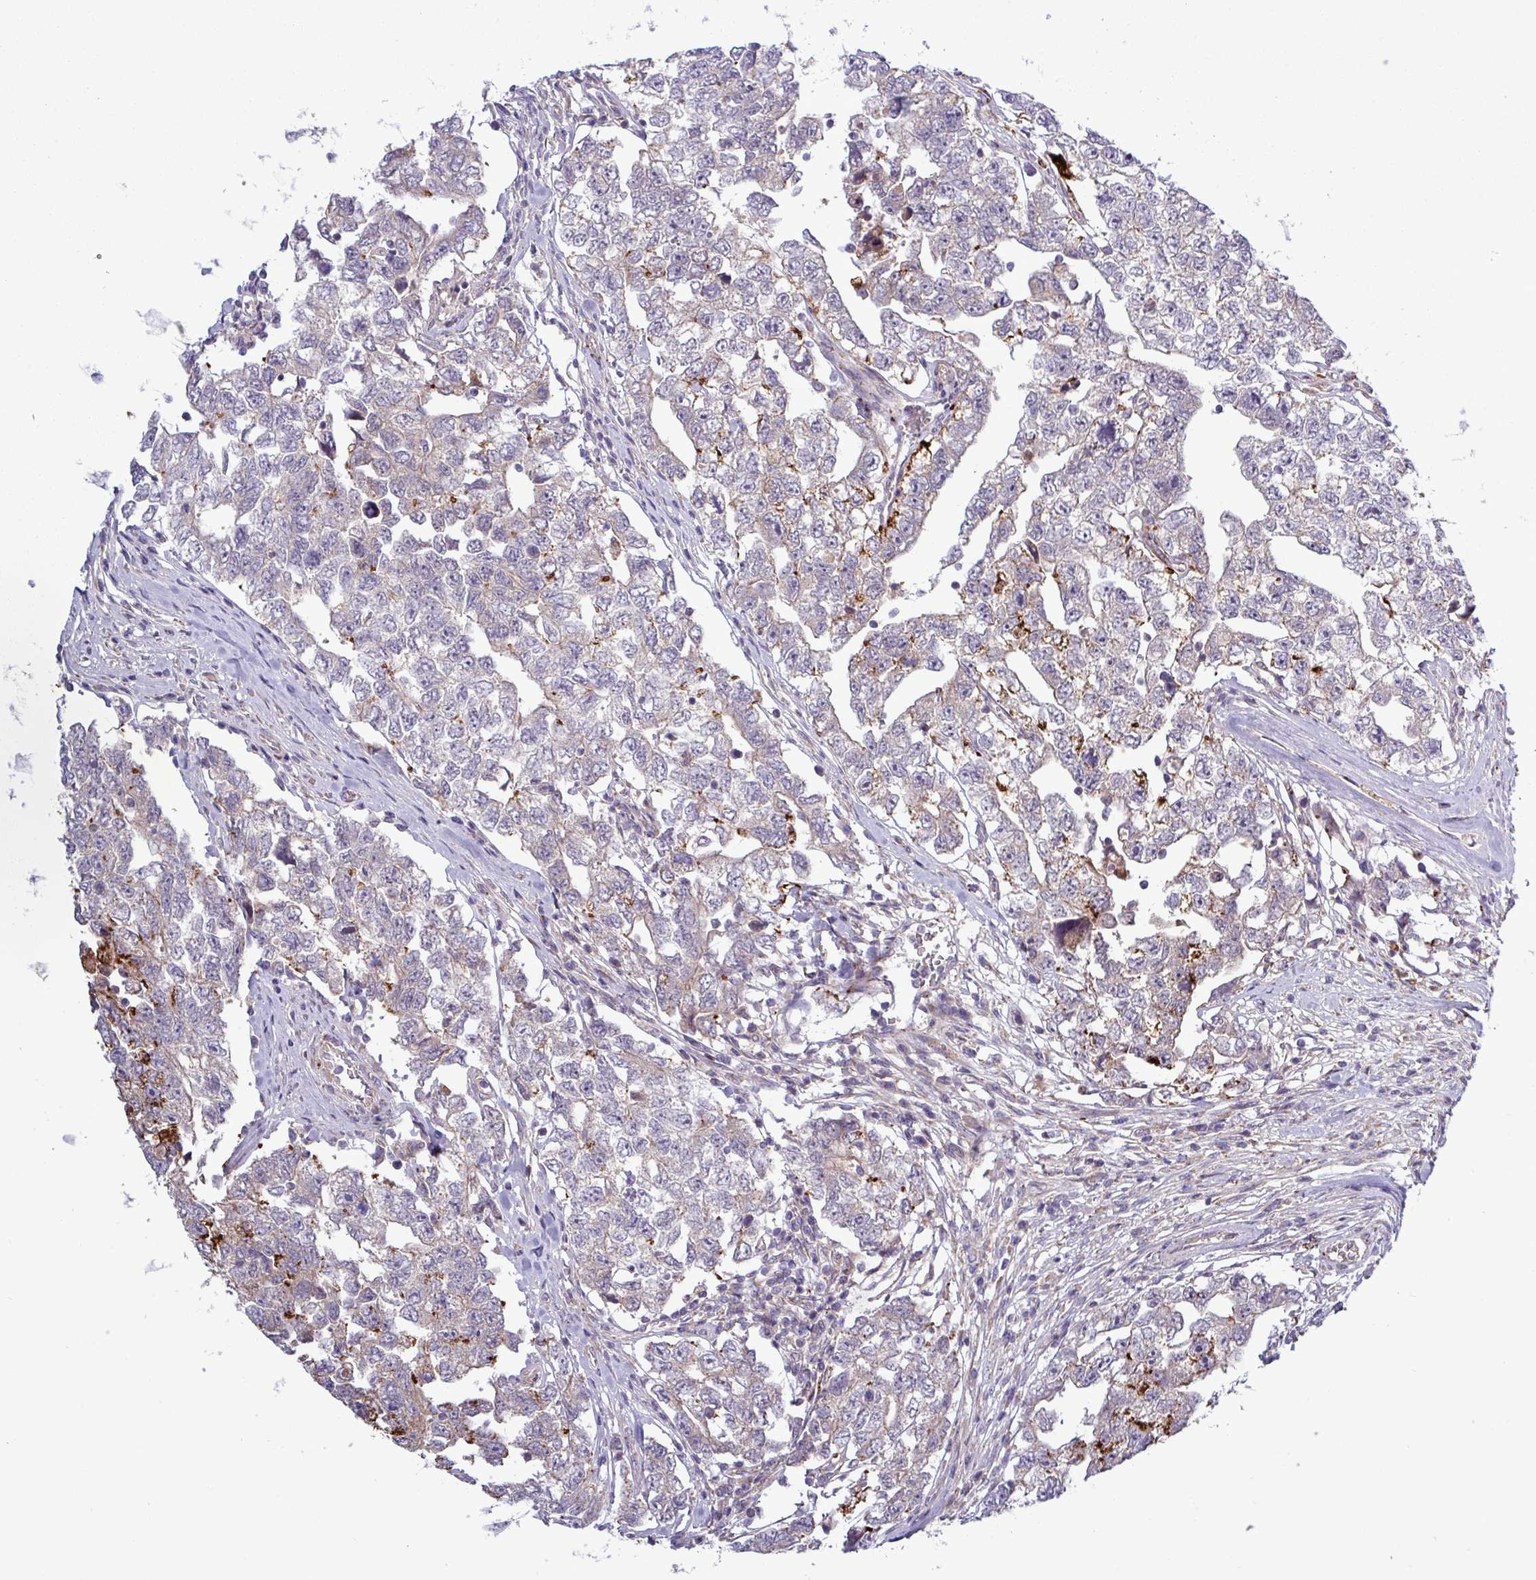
{"staining": {"intensity": "strong", "quantity": "<25%", "location": "cytoplasmic/membranous"}, "tissue": "testis cancer", "cell_type": "Tumor cells", "image_type": "cancer", "snomed": [{"axis": "morphology", "description": "Carcinoma, Embryonal, NOS"}, {"axis": "topography", "description": "Testis"}], "caption": "Embryonal carcinoma (testis) stained with immunohistochemistry (IHC) shows strong cytoplasmic/membranous expression in approximately <25% of tumor cells.", "gene": "PLIN2", "patient": {"sex": "male", "age": 22}}